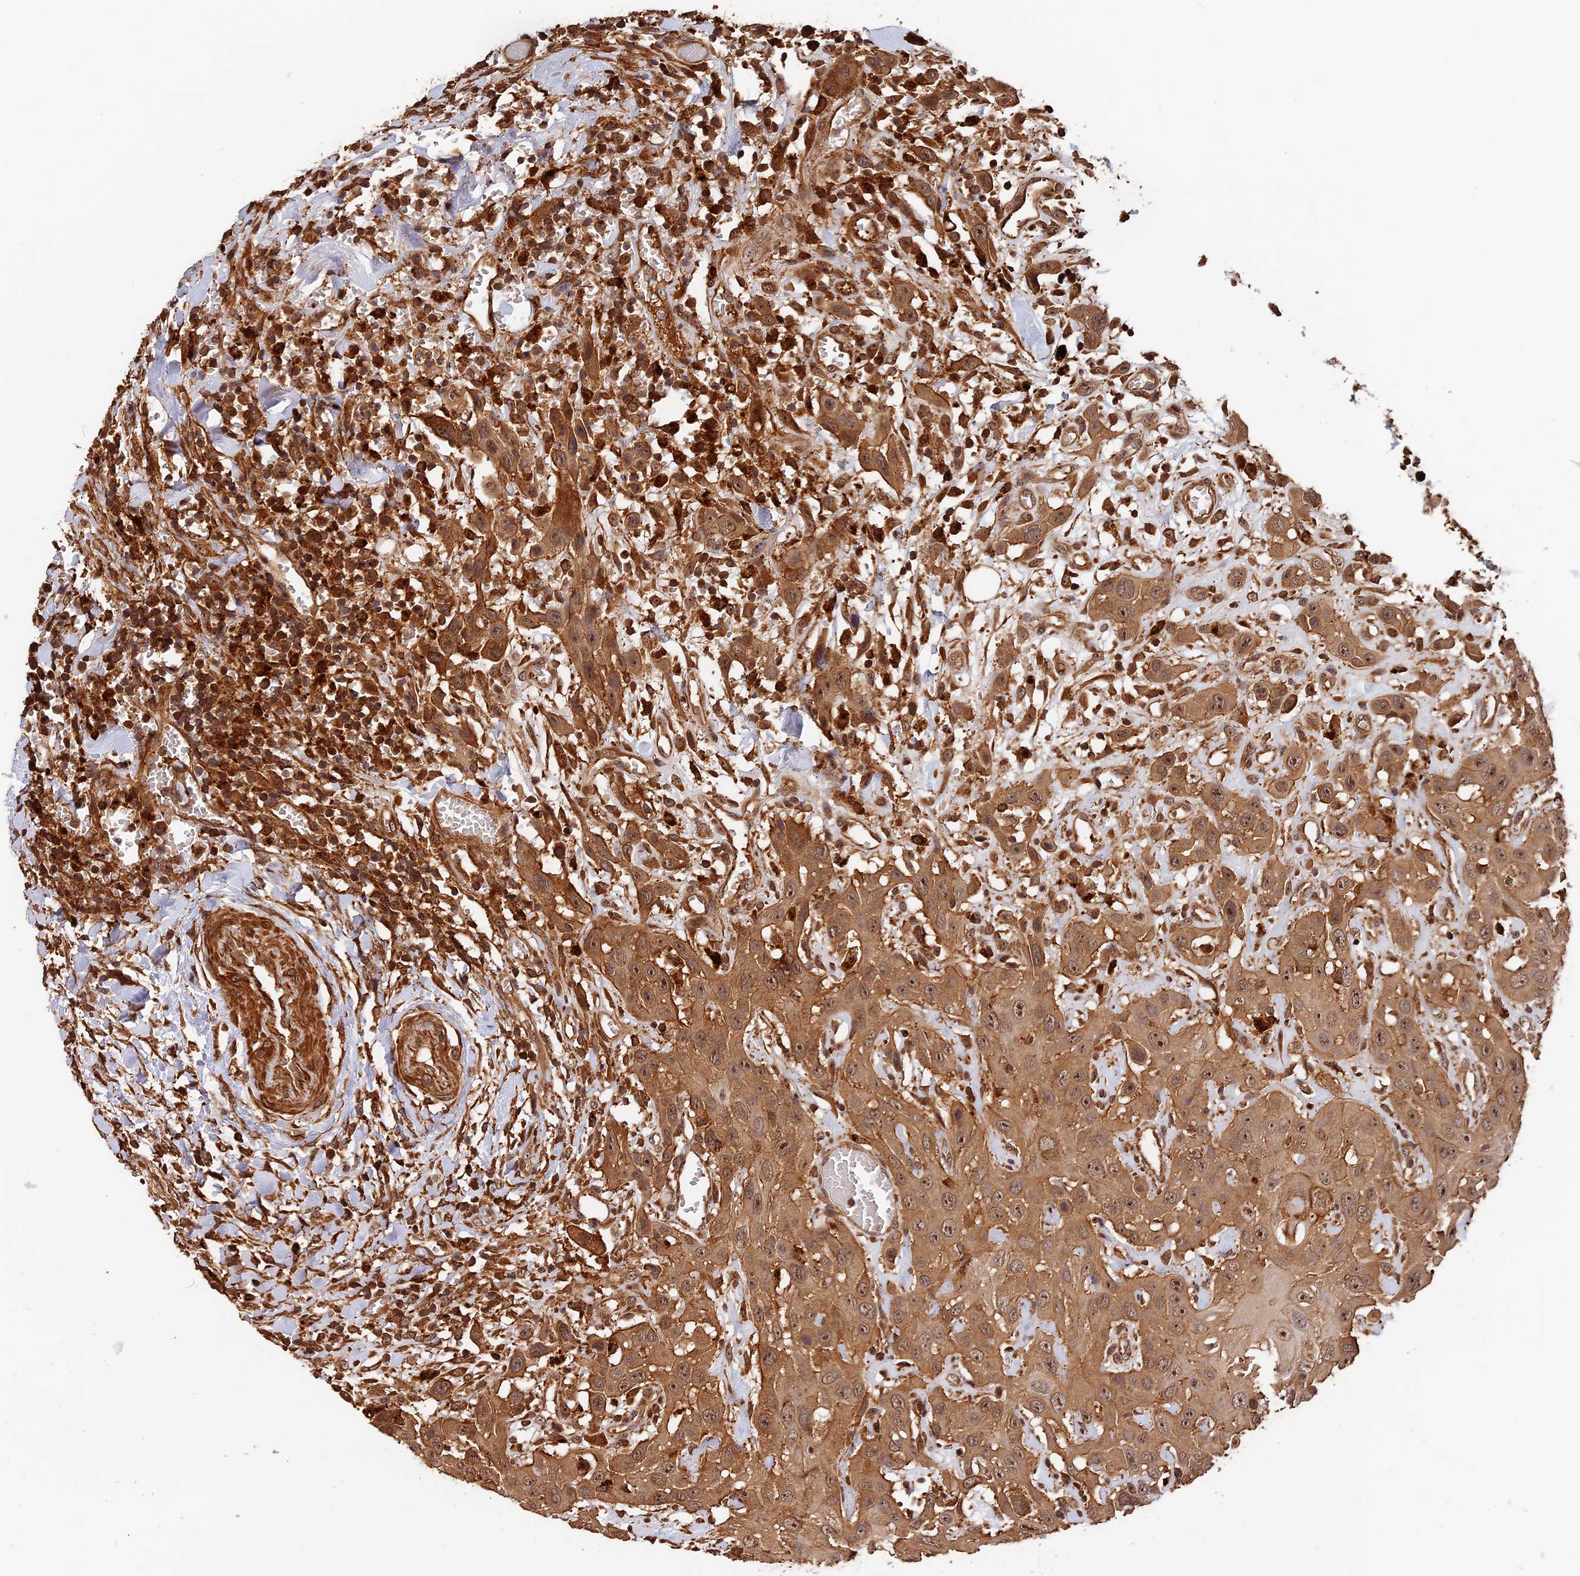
{"staining": {"intensity": "moderate", "quantity": ">75%", "location": "cytoplasmic/membranous,nuclear"}, "tissue": "head and neck cancer", "cell_type": "Tumor cells", "image_type": "cancer", "snomed": [{"axis": "morphology", "description": "Squamous cell carcinoma, NOS"}, {"axis": "topography", "description": "Head-Neck"}], "caption": "Protein expression analysis of human squamous cell carcinoma (head and neck) reveals moderate cytoplasmic/membranous and nuclear staining in about >75% of tumor cells.", "gene": "MMP15", "patient": {"sex": "male", "age": 81}}